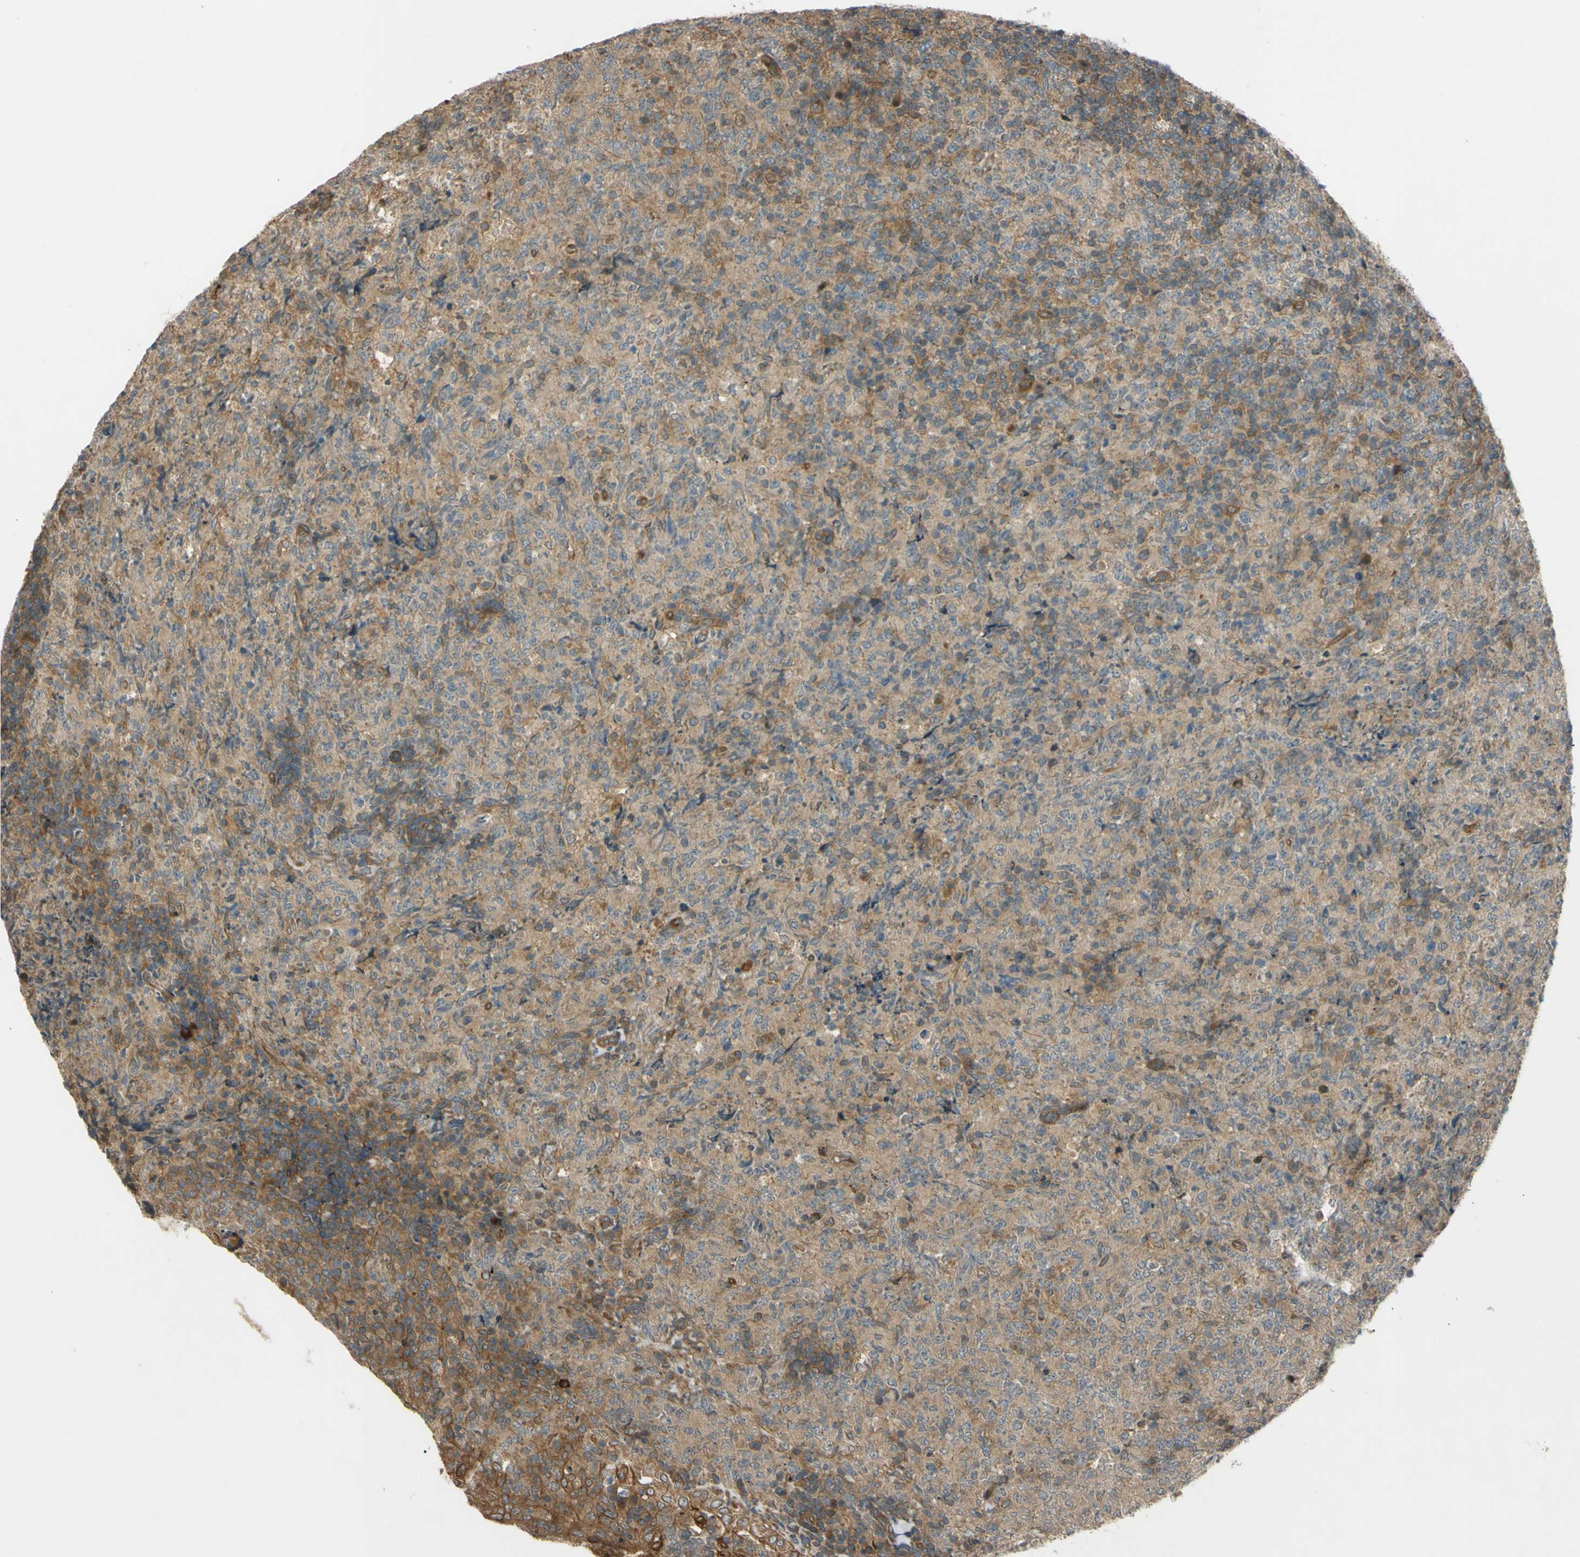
{"staining": {"intensity": "weak", "quantity": ">75%", "location": "cytoplasmic/membranous"}, "tissue": "lymphoma", "cell_type": "Tumor cells", "image_type": "cancer", "snomed": [{"axis": "morphology", "description": "Malignant lymphoma, non-Hodgkin's type, High grade"}, {"axis": "topography", "description": "Tonsil"}], "caption": "Brown immunohistochemical staining in human malignant lymphoma, non-Hodgkin's type (high-grade) shows weak cytoplasmic/membranous positivity in approximately >75% of tumor cells.", "gene": "FLII", "patient": {"sex": "female", "age": 36}}